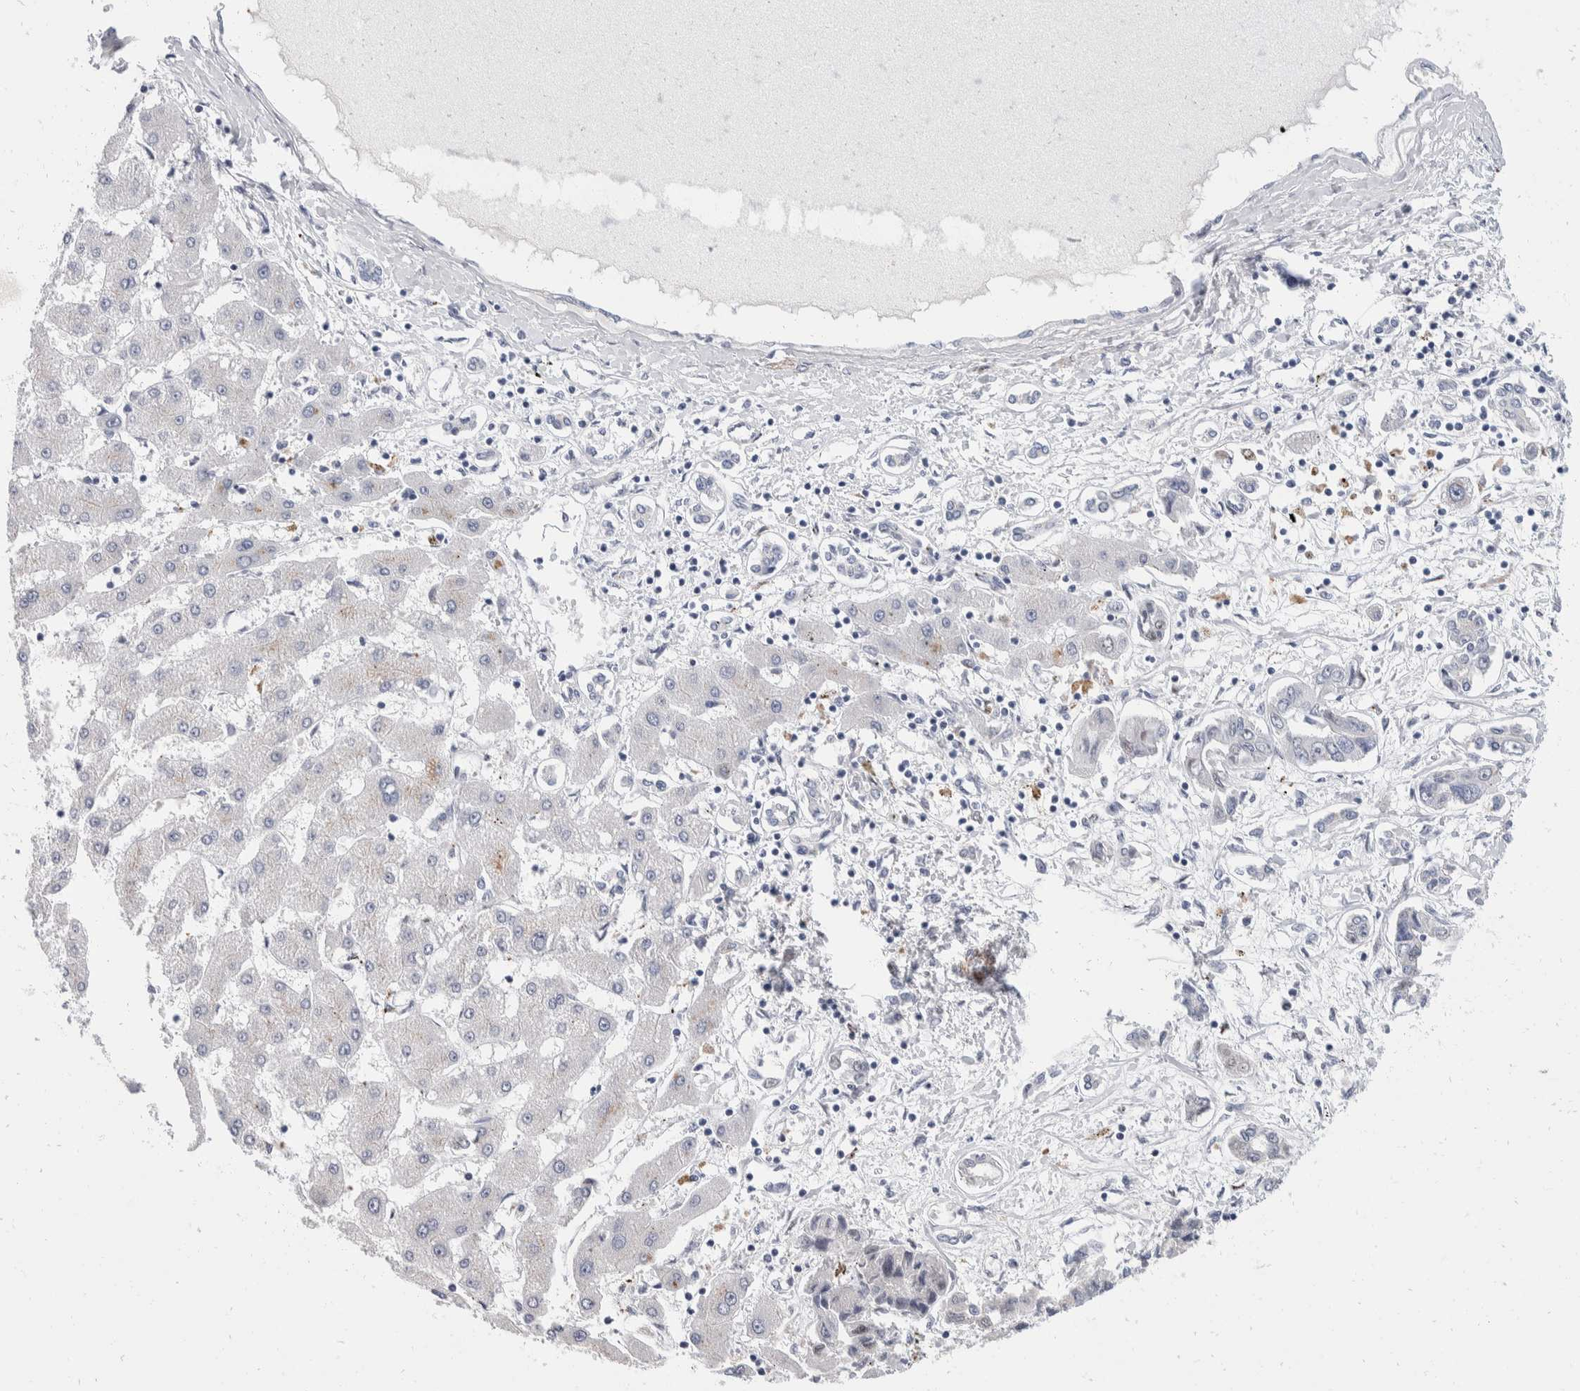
{"staining": {"intensity": "negative", "quantity": "none", "location": "none"}, "tissue": "liver cancer", "cell_type": "Tumor cells", "image_type": "cancer", "snomed": [{"axis": "morphology", "description": "Cholangiocarcinoma"}, {"axis": "topography", "description": "Liver"}], "caption": "IHC of human cholangiocarcinoma (liver) displays no positivity in tumor cells.", "gene": "CATSPERD", "patient": {"sex": "male", "age": 59}}